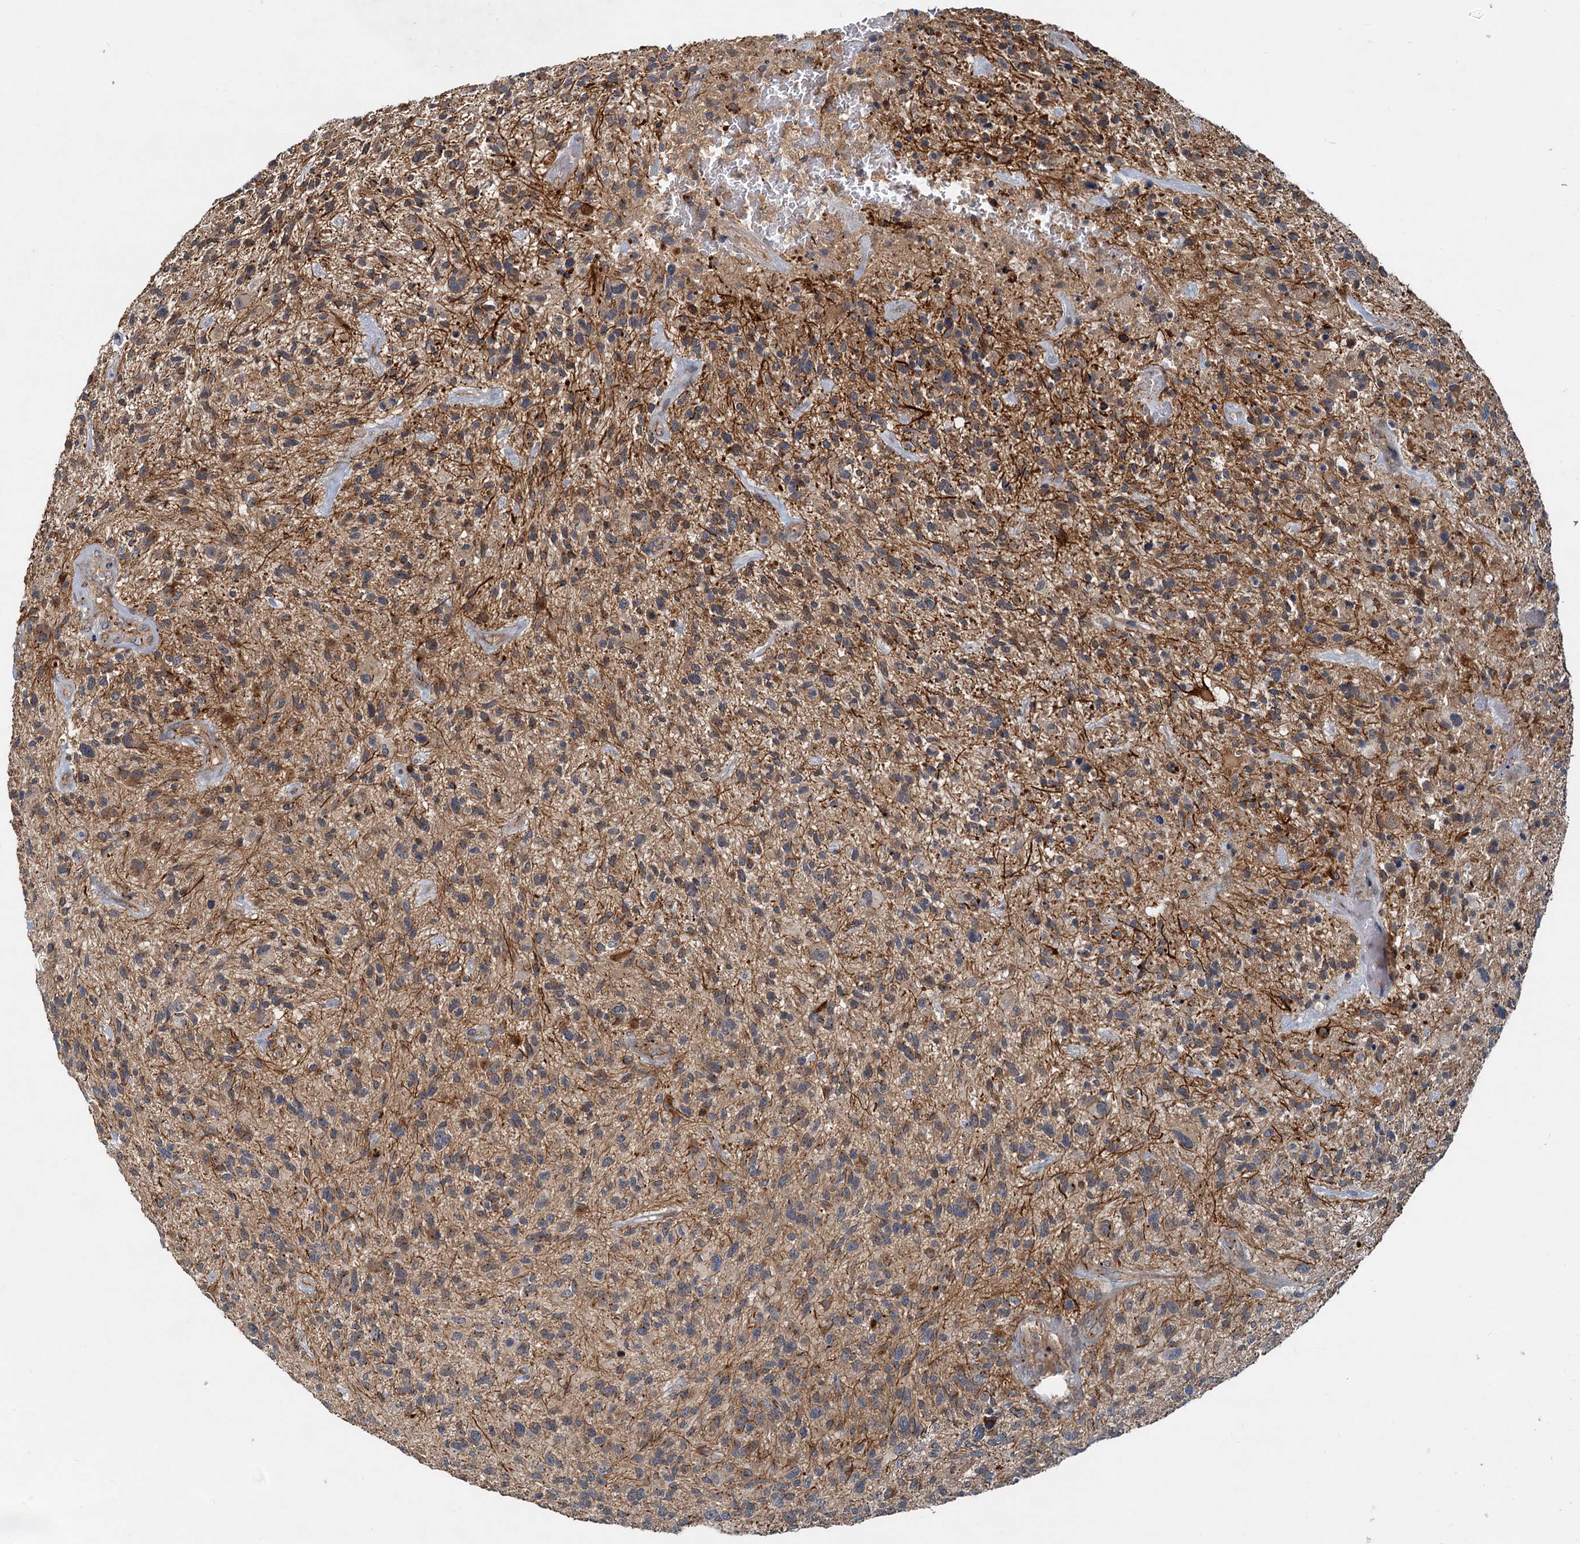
{"staining": {"intensity": "weak", "quantity": "25%-75%", "location": "cytoplasmic/membranous"}, "tissue": "glioma", "cell_type": "Tumor cells", "image_type": "cancer", "snomed": [{"axis": "morphology", "description": "Glioma, malignant, High grade"}, {"axis": "topography", "description": "Brain"}], "caption": "An image of human malignant glioma (high-grade) stained for a protein reveals weak cytoplasmic/membranous brown staining in tumor cells.", "gene": "CEP68", "patient": {"sex": "male", "age": 47}}